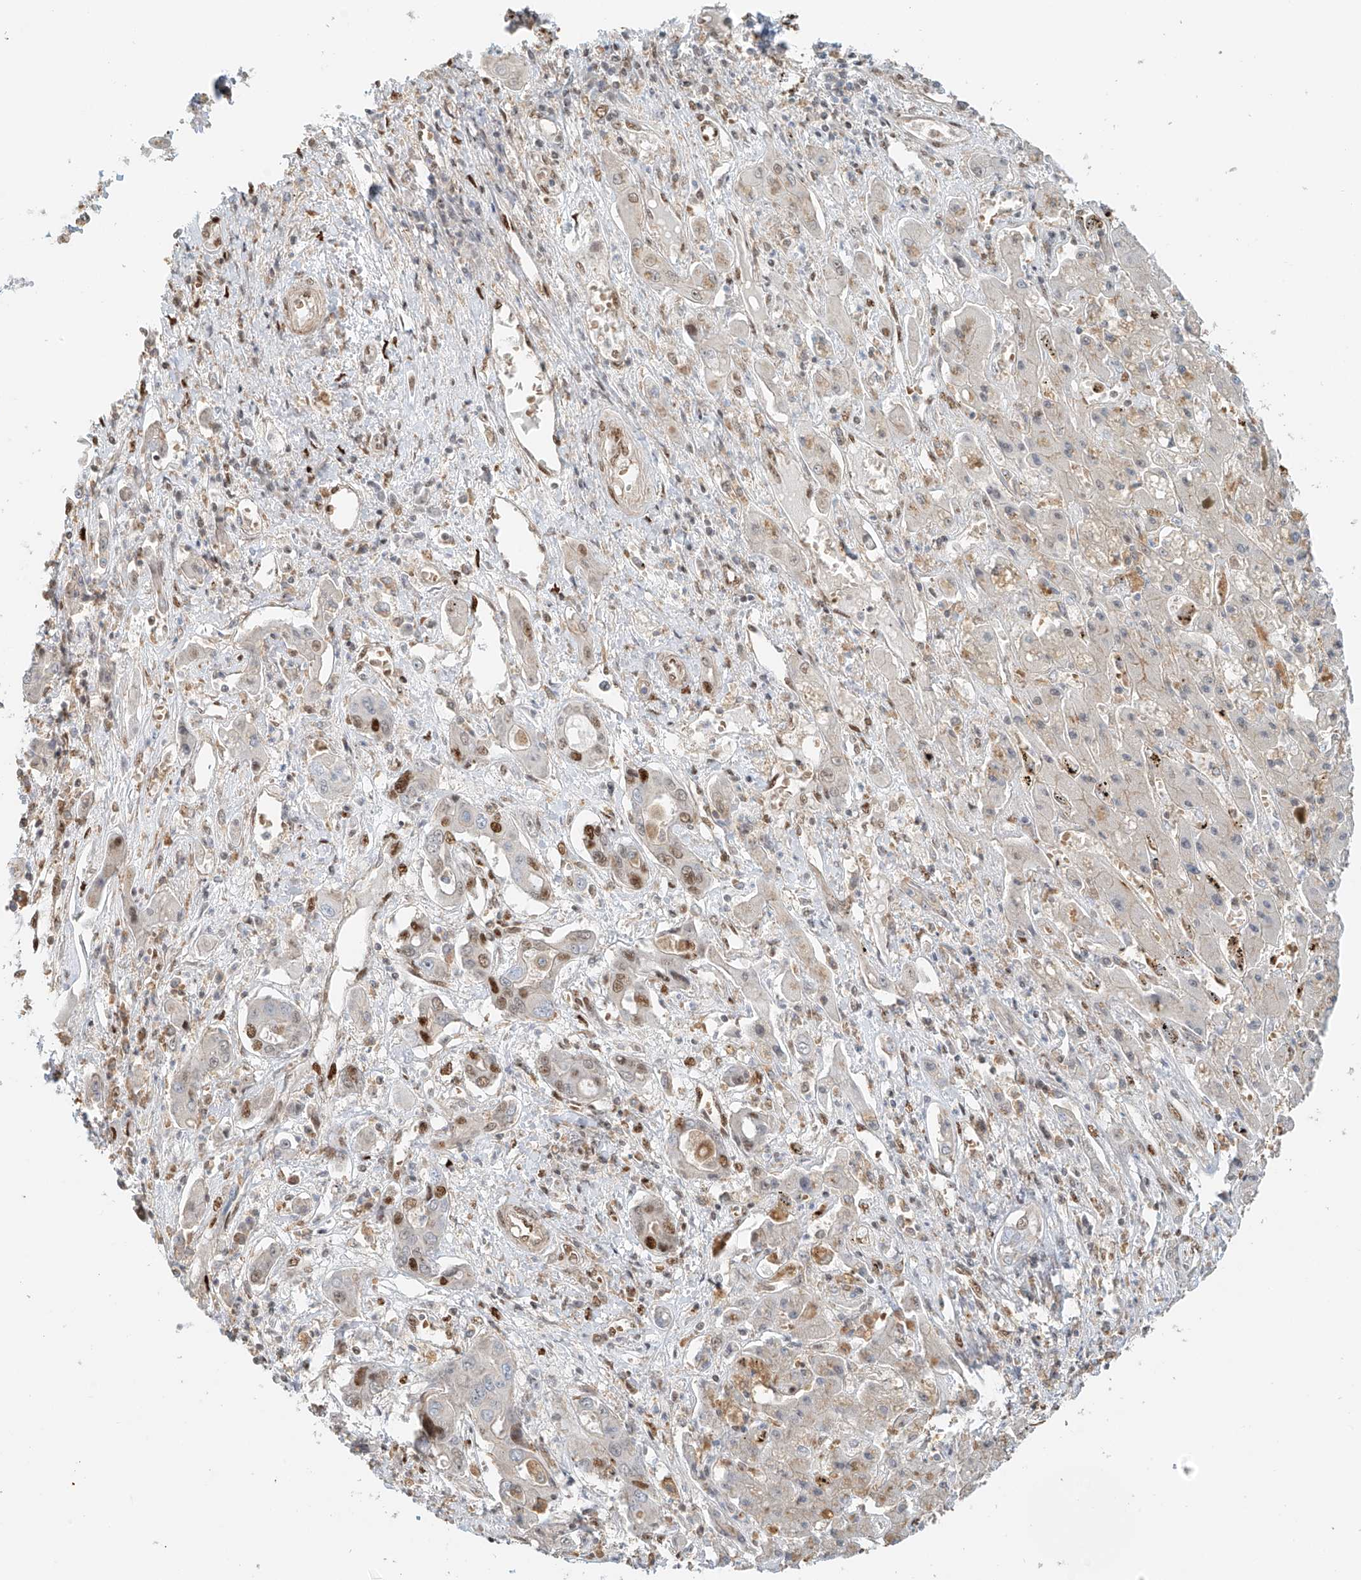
{"staining": {"intensity": "moderate", "quantity": "<25%", "location": "nuclear"}, "tissue": "liver cancer", "cell_type": "Tumor cells", "image_type": "cancer", "snomed": [{"axis": "morphology", "description": "Cholangiocarcinoma"}, {"axis": "topography", "description": "Liver"}], "caption": "Protein staining of cholangiocarcinoma (liver) tissue shows moderate nuclear expression in about <25% of tumor cells. Using DAB (brown) and hematoxylin (blue) stains, captured at high magnification using brightfield microscopy.", "gene": "ZNF514", "patient": {"sex": "male", "age": 67}}